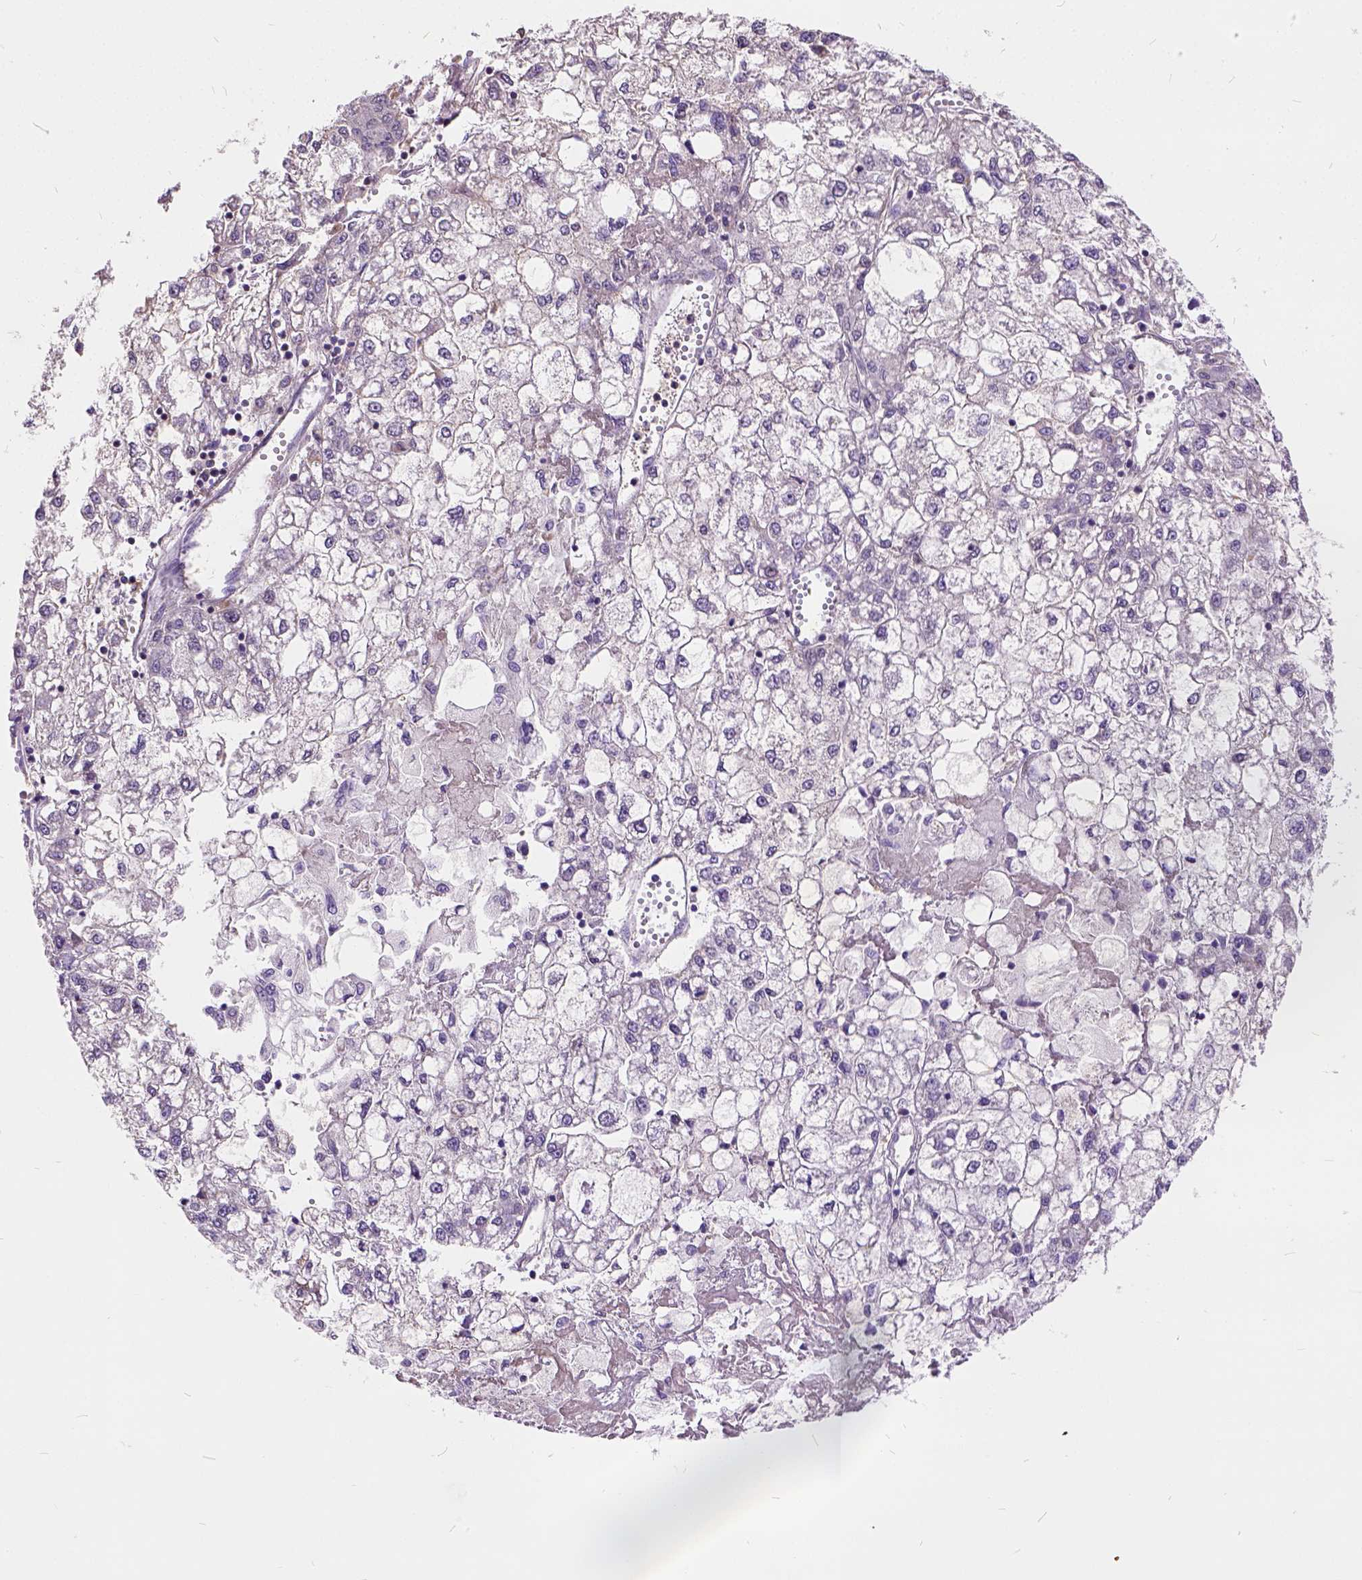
{"staining": {"intensity": "negative", "quantity": "none", "location": "none"}, "tissue": "liver cancer", "cell_type": "Tumor cells", "image_type": "cancer", "snomed": [{"axis": "morphology", "description": "Carcinoma, Hepatocellular, NOS"}, {"axis": "topography", "description": "Liver"}], "caption": "This is an immunohistochemistry photomicrograph of liver cancer. There is no staining in tumor cells.", "gene": "CADM4", "patient": {"sex": "male", "age": 40}}